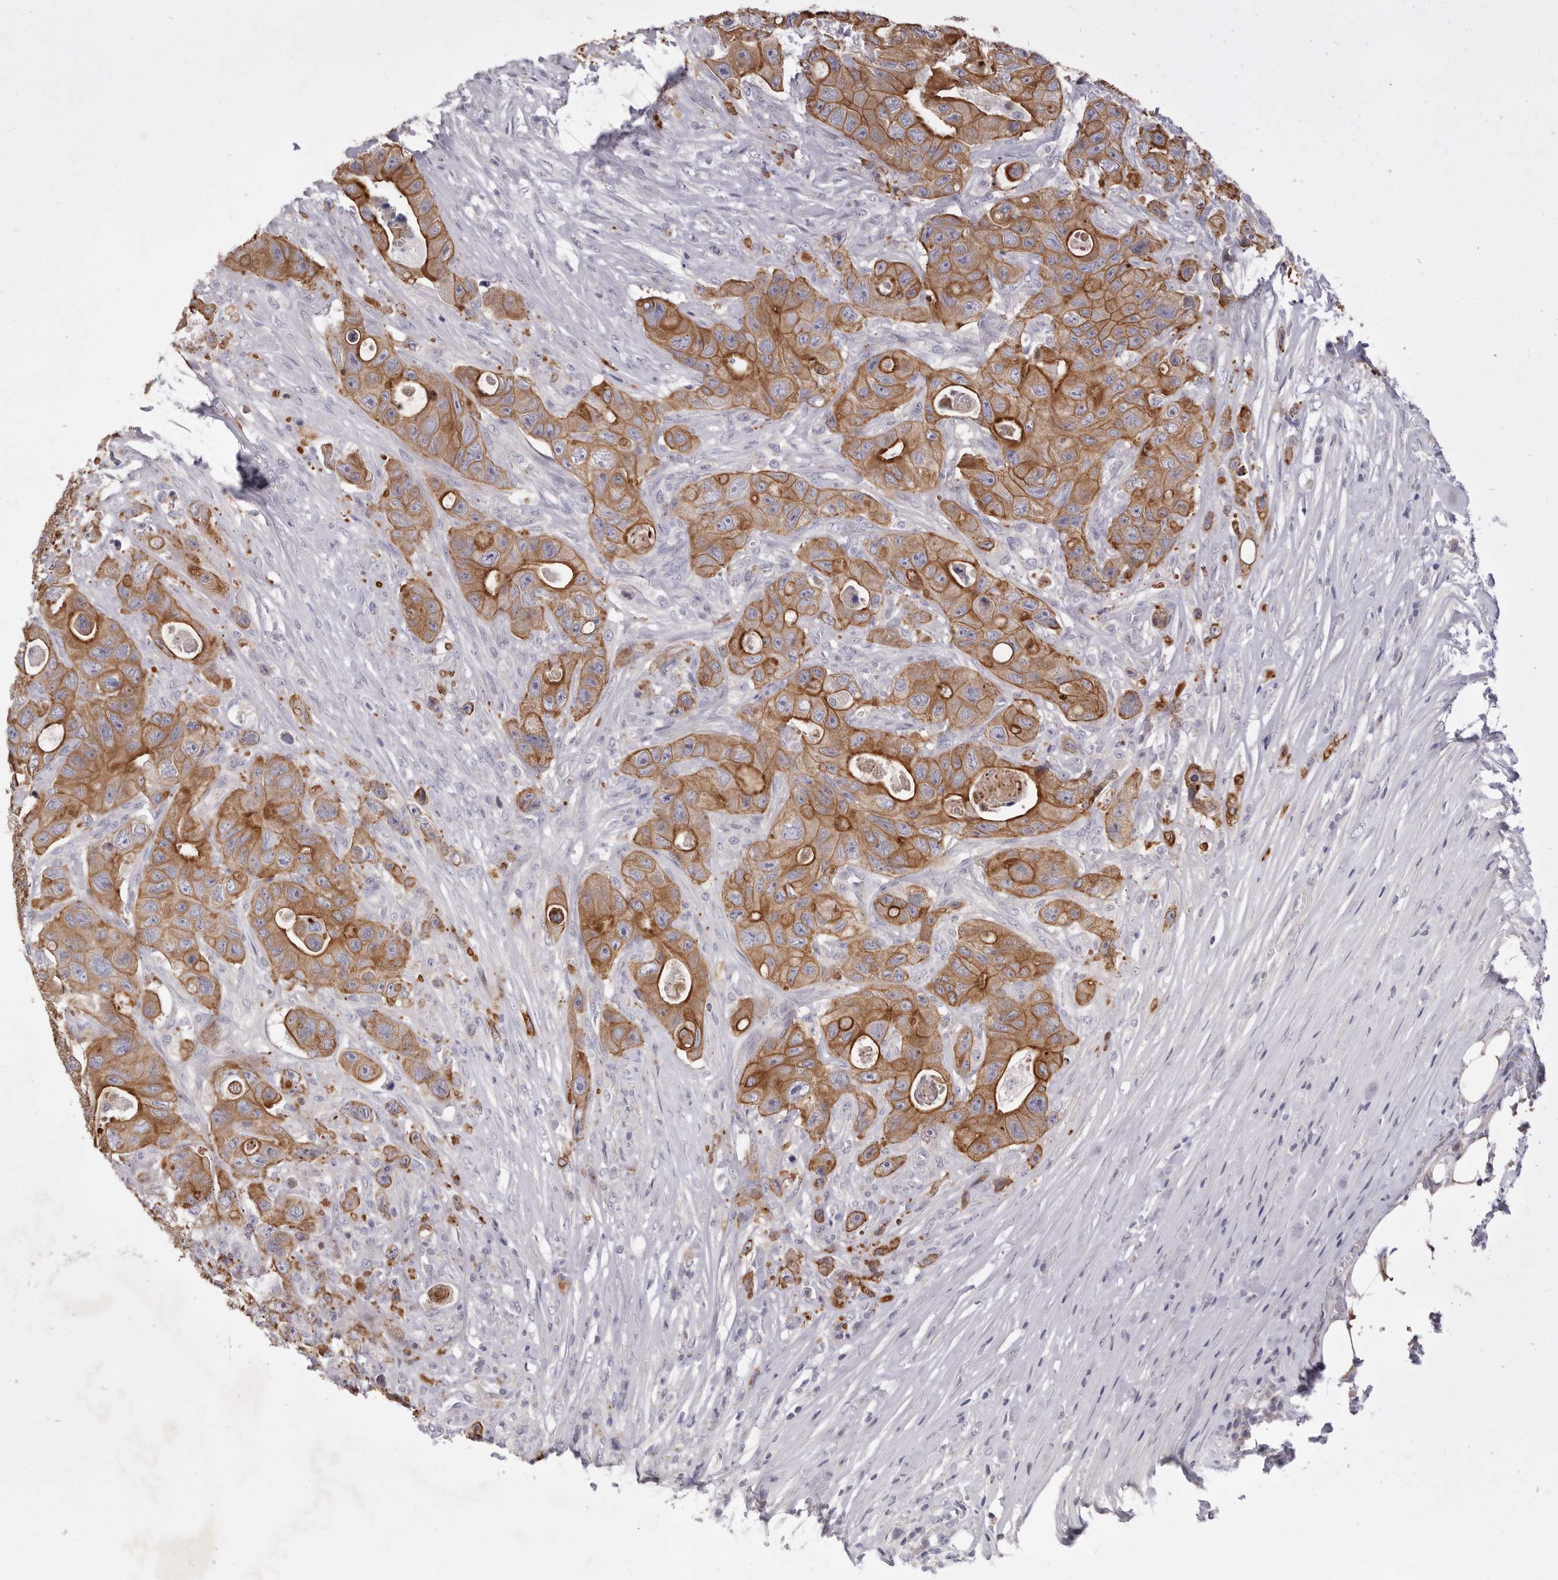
{"staining": {"intensity": "strong", "quantity": ">75%", "location": "cytoplasmic/membranous"}, "tissue": "colorectal cancer", "cell_type": "Tumor cells", "image_type": "cancer", "snomed": [{"axis": "morphology", "description": "Adenocarcinoma, NOS"}, {"axis": "topography", "description": "Colon"}], "caption": "Immunohistochemistry (IHC) (DAB (3,3'-diaminobenzidine)) staining of colorectal cancer (adenocarcinoma) reveals strong cytoplasmic/membranous protein positivity in approximately >75% of tumor cells.", "gene": "USH1C", "patient": {"sex": "female", "age": 46}}